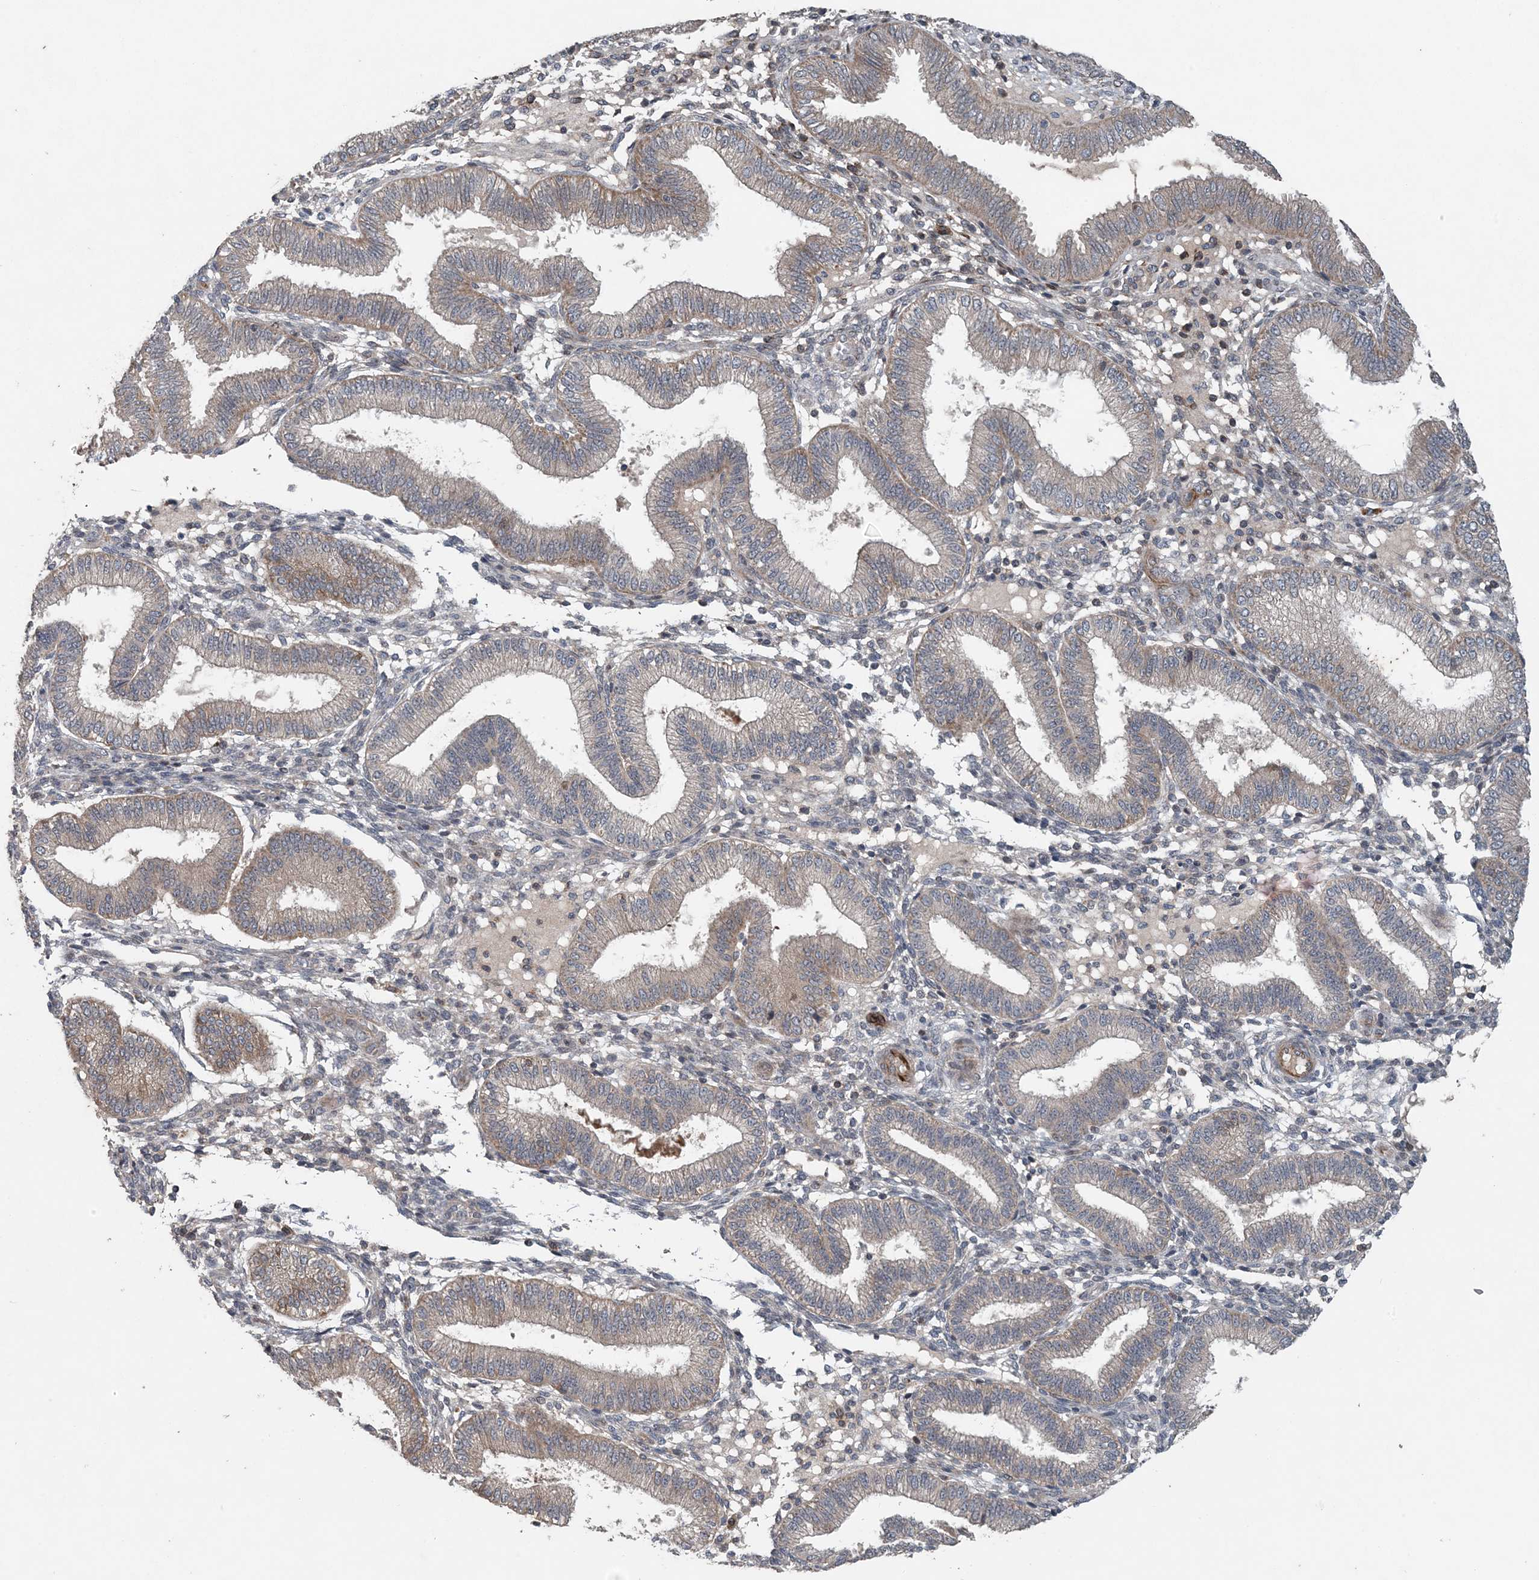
{"staining": {"intensity": "negative", "quantity": "none", "location": "none"}, "tissue": "endometrium", "cell_type": "Cells in endometrial stroma", "image_type": "normal", "snomed": [{"axis": "morphology", "description": "Normal tissue, NOS"}, {"axis": "topography", "description": "Endometrium"}], "caption": "A high-resolution image shows immunohistochemistry staining of unremarkable endometrium, which reveals no significant staining in cells in endometrial stroma. (Brightfield microscopy of DAB immunohistochemistry (IHC) at high magnification).", "gene": "MYO9B", "patient": {"sex": "female", "age": 39}}